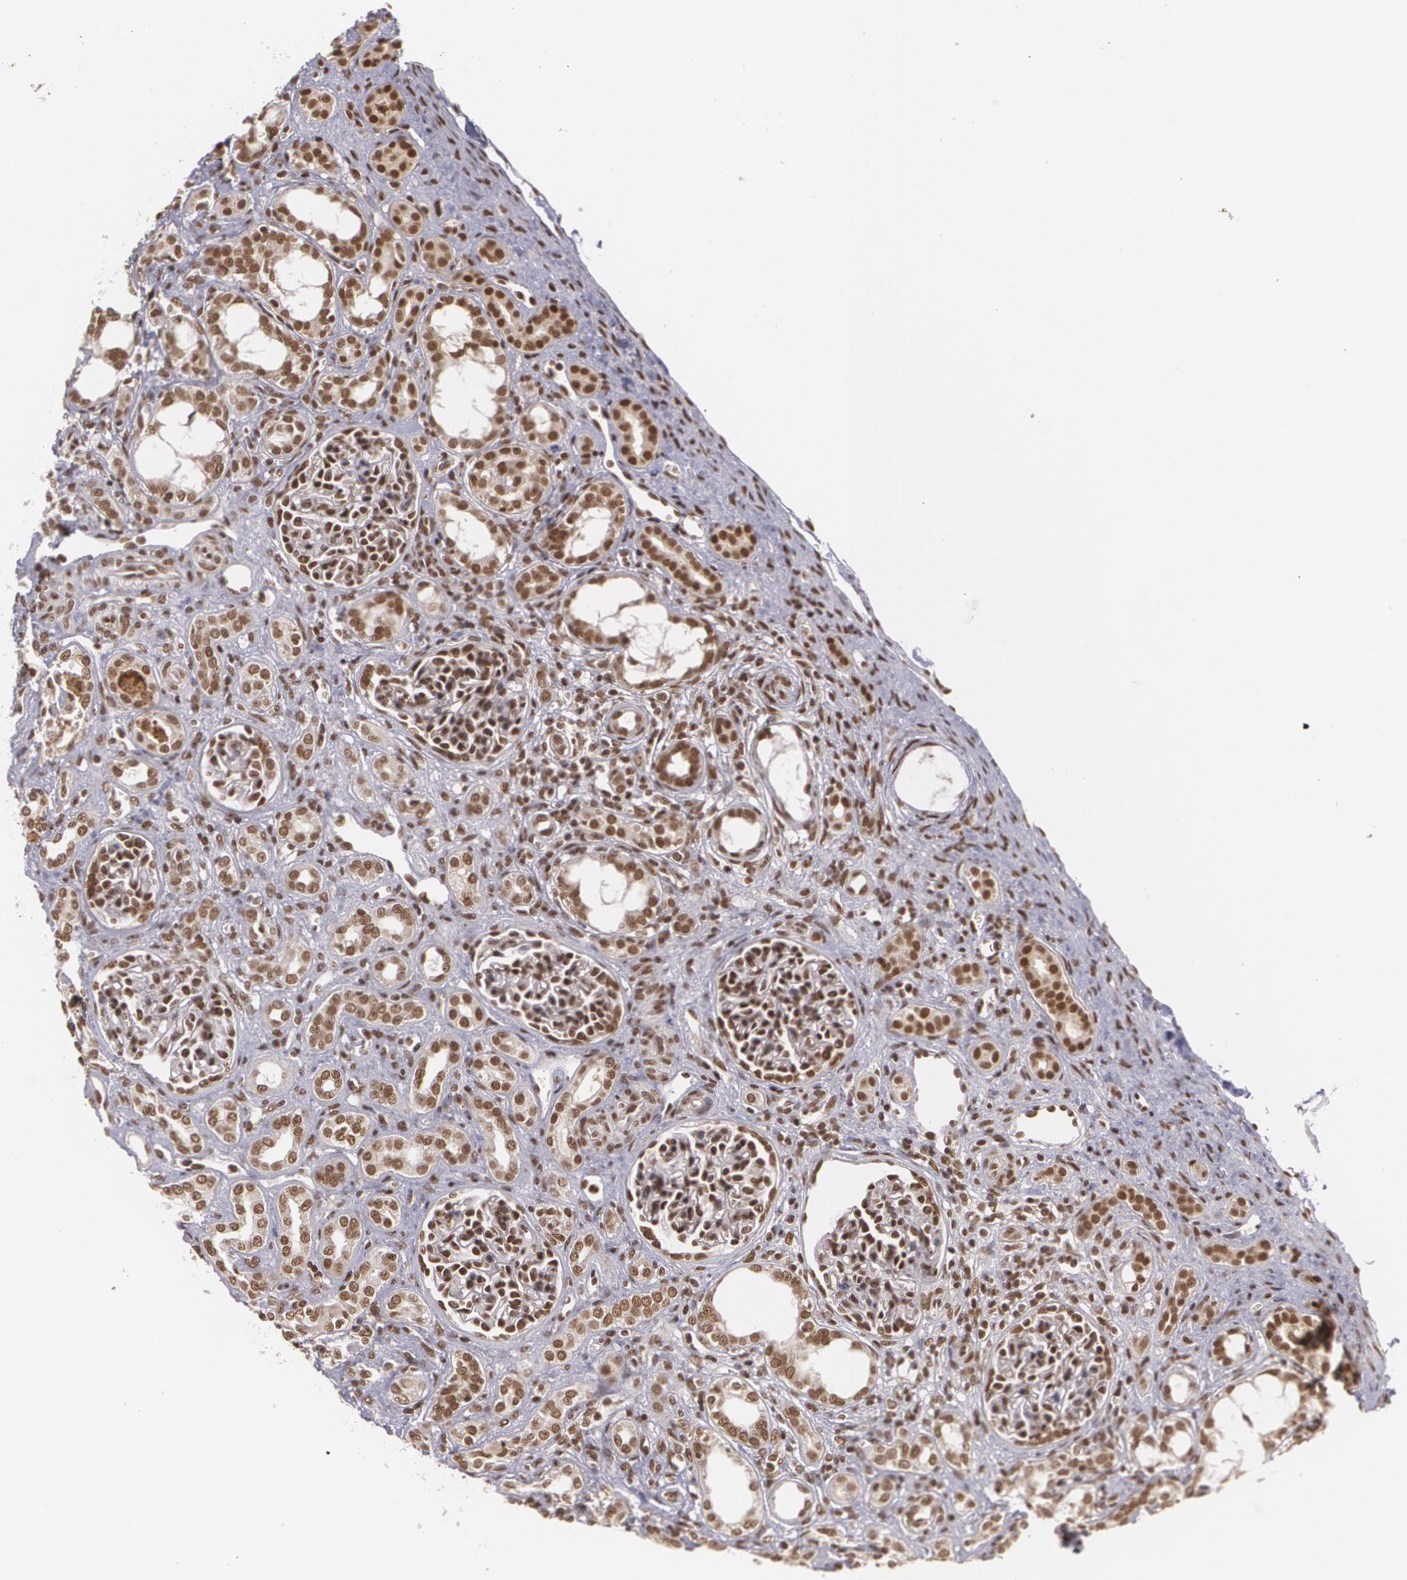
{"staining": {"intensity": "strong", "quantity": ">75%", "location": "nuclear"}, "tissue": "kidney", "cell_type": "Cells in glomeruli", "image_type": "normal", "snomed": [{"axis": "morphology", "description": "Normal tissue, NOS"}, {"axis": "topography", "description": "Kidney"}], "caption": "Protein staining of normal kidney exhibits strong nuclear staining in about >75% of cells in glomeruli.", "gene": "RXRB", "patient": {"sex": "male", "age": 7}}